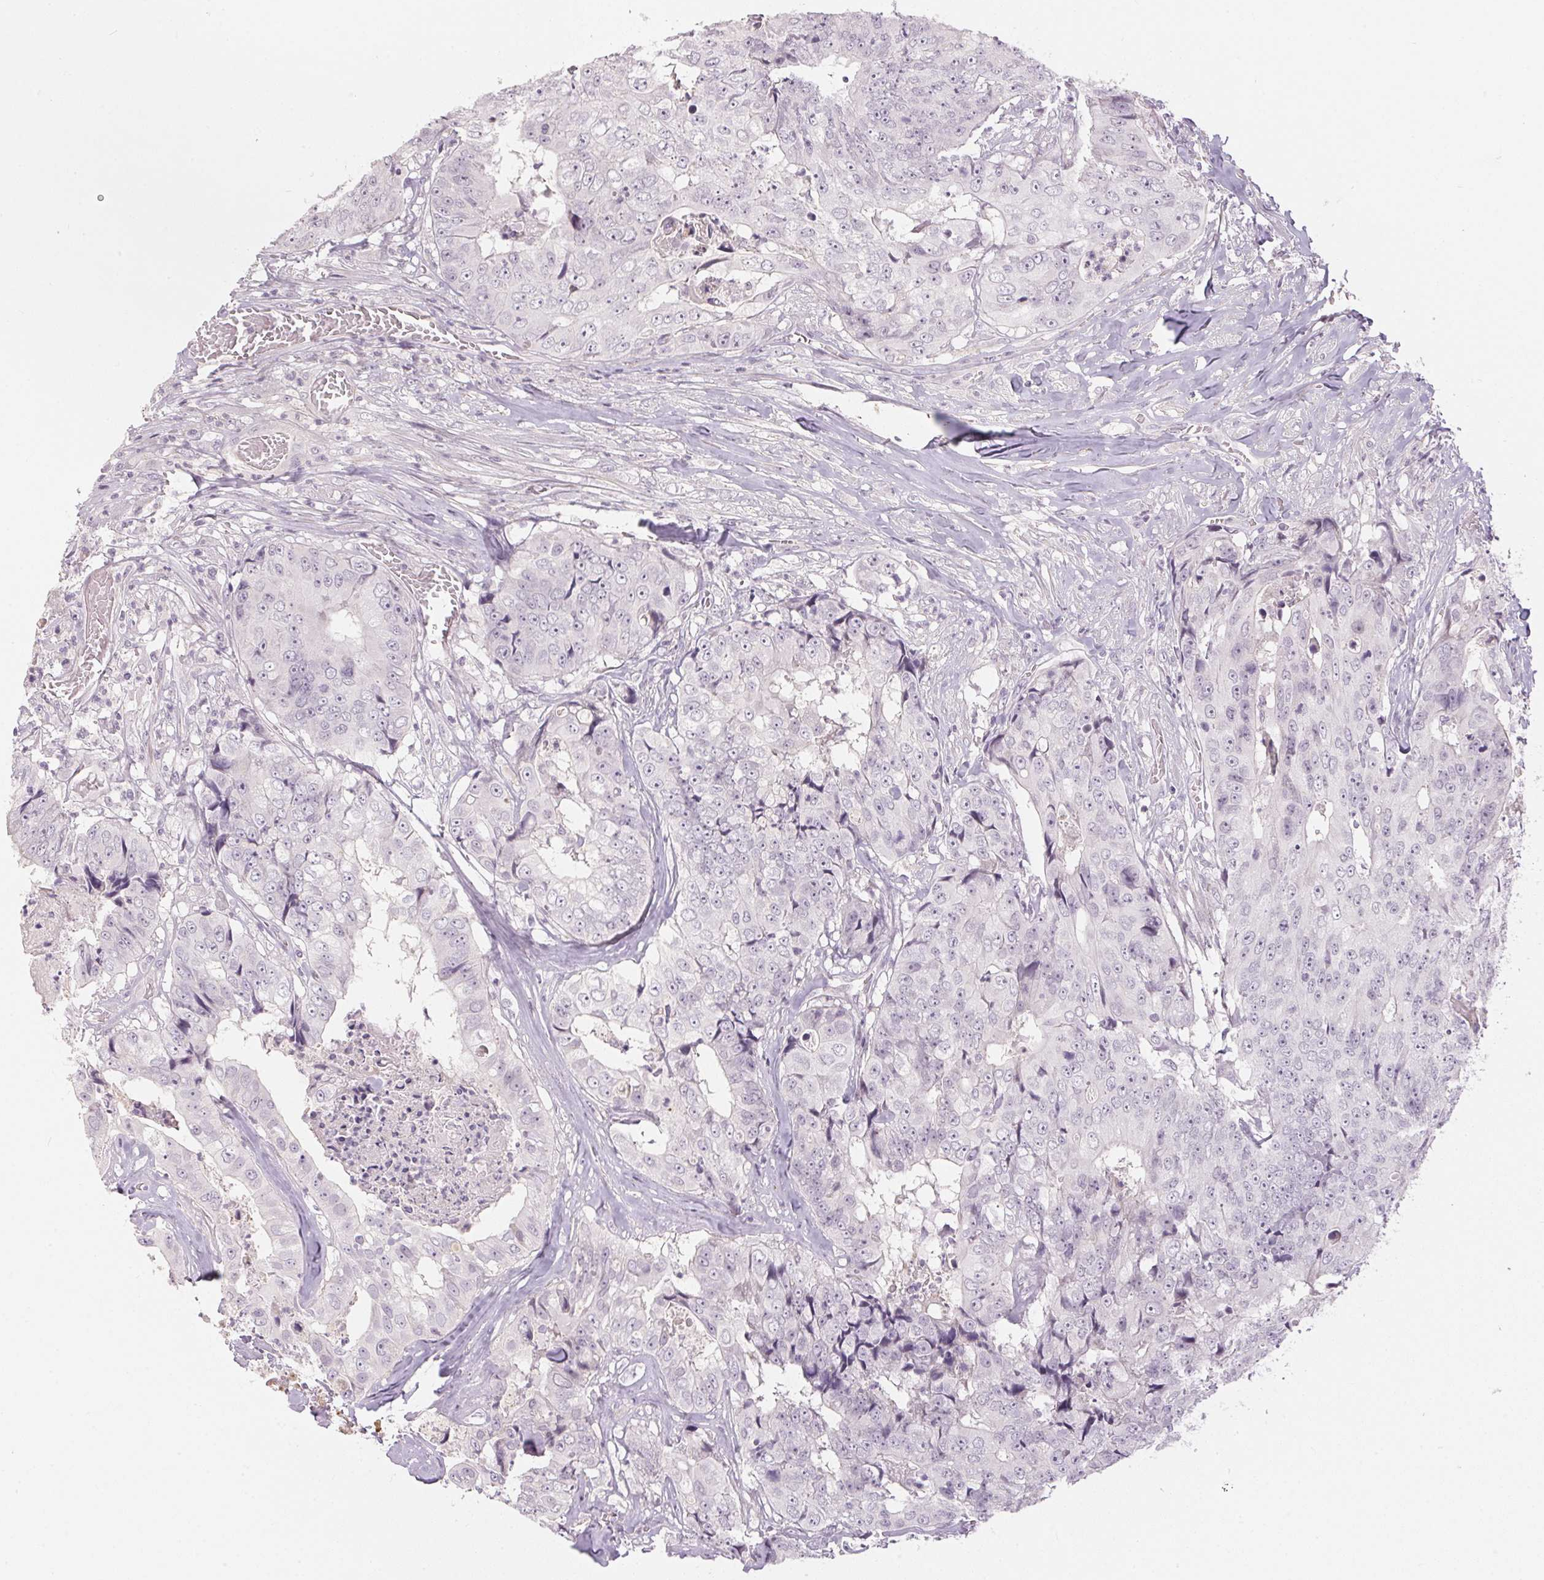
{"staining": {"intensity": "negative", "quantity": "none", "location": "none"}, "tissue": "colorectal cancer", "cell_type": "Tumor cells", "image_type": "cancer", "snomed": [{"axis": "morphology", "description": "Adenocarcinoma, NOS"}, {"axis": "topography", "description": "Rectum"}], "caption": "High magnification brightfield microscopy of colorectal cancer stained with DAB (3,3'-diaminobenzidine) (brown) and counterstained with hematoxylin (blue): tumor cells show no significant positivity.", "gene": "GDAP1L1", "patient": {"sex": "female", "age": 62}}